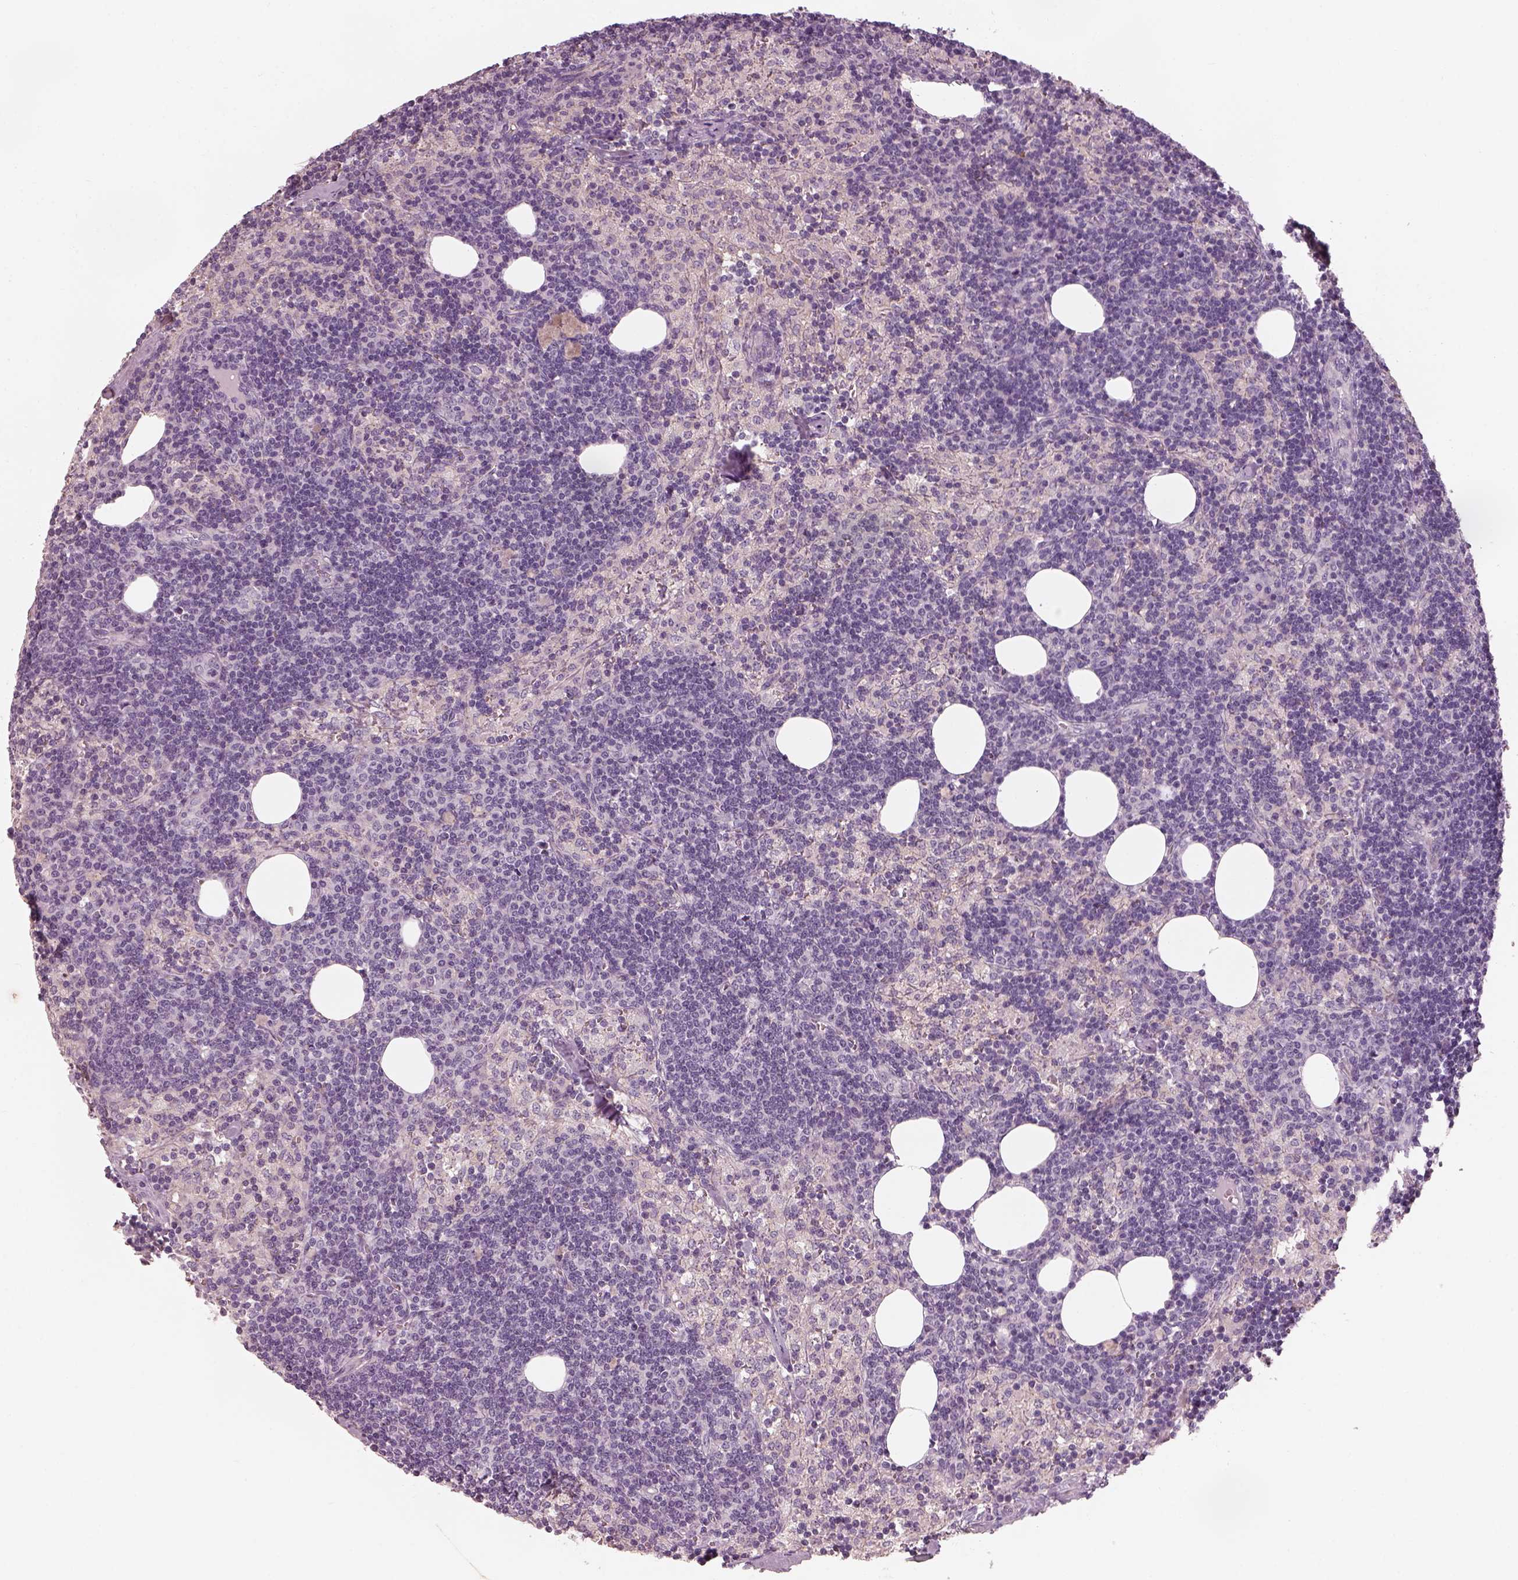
{"staining": {"intensity": "negative", "quantity": "none", "location": "none"}, "tissue": "lymph node", "cell_type": "Germinal center cells", "image_type": "normal", "snomed": [{"axis": "morphology", "description": "Normal tissue, NOS"}, {"axis": "topography", "description": "Lymph node"}], "caption": "Immunohistochemistry (IHC) micrograph of normal human lymph node stained for a protein (brown), which reveals no positivity in germinal center cells.", "gene": "CDS1", "patient": {"sex": "female", "age": 52}}